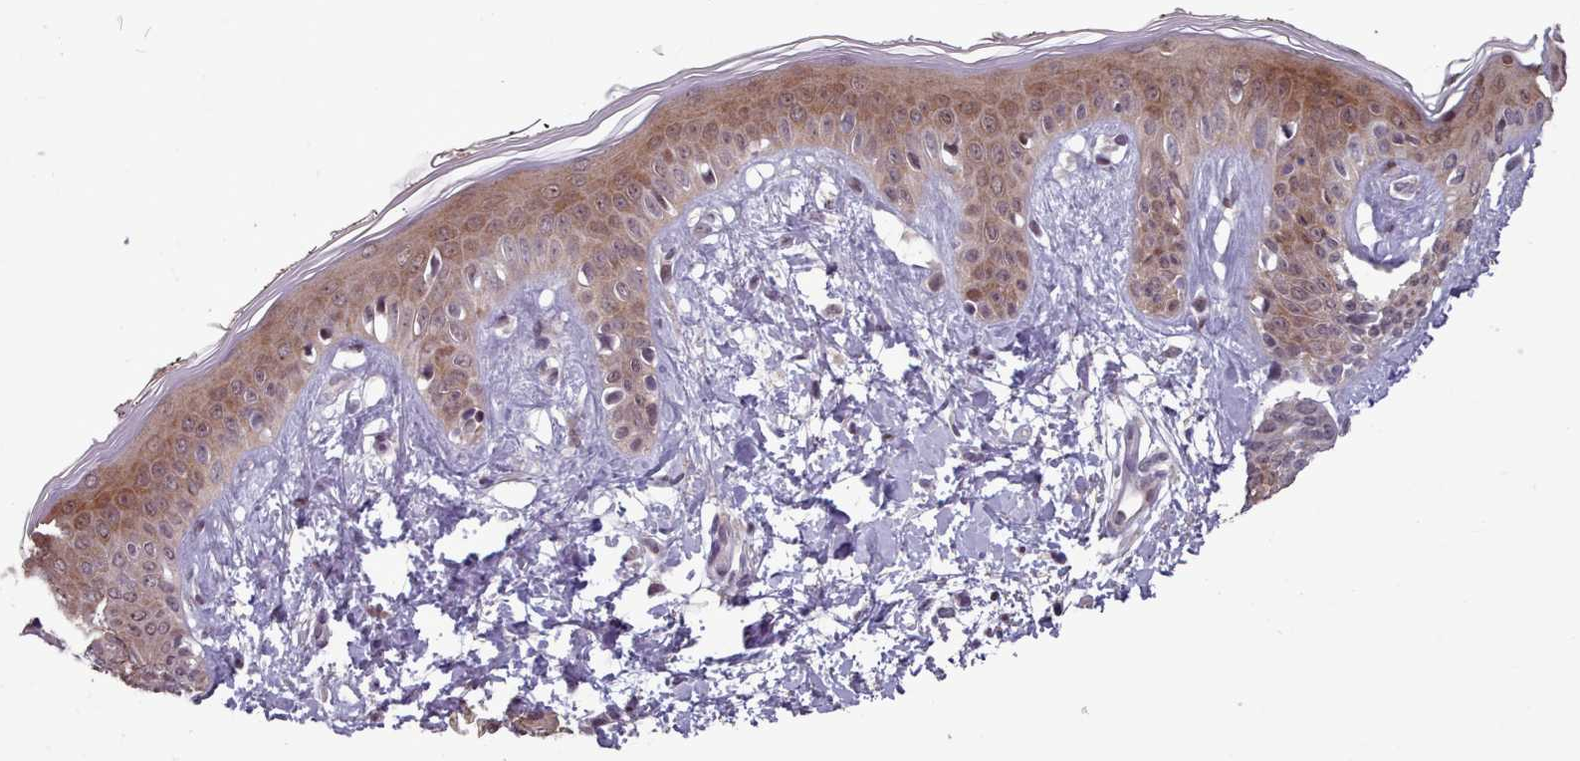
{"staining": {"intensity": "moderate", "quantity": ">75%", "location": "cytoplasmic/membranous,nuclear"}, "tissue": "skin", "cell_type": "Fibroblasts", "image_type": "normal", "snomed": [{"axis": "morphology", "description": "Normal tissue, NOS"}, {"axis": "topography", "description": "Skin"}], "caption": "IHC of benign human skin displays medium levels of moderate cytoplasmic/membranous,nuclear positivity in about >75% of fibroblasts.", "gene": "ENSA", "patient": {"sex": "female", "age": 34}}